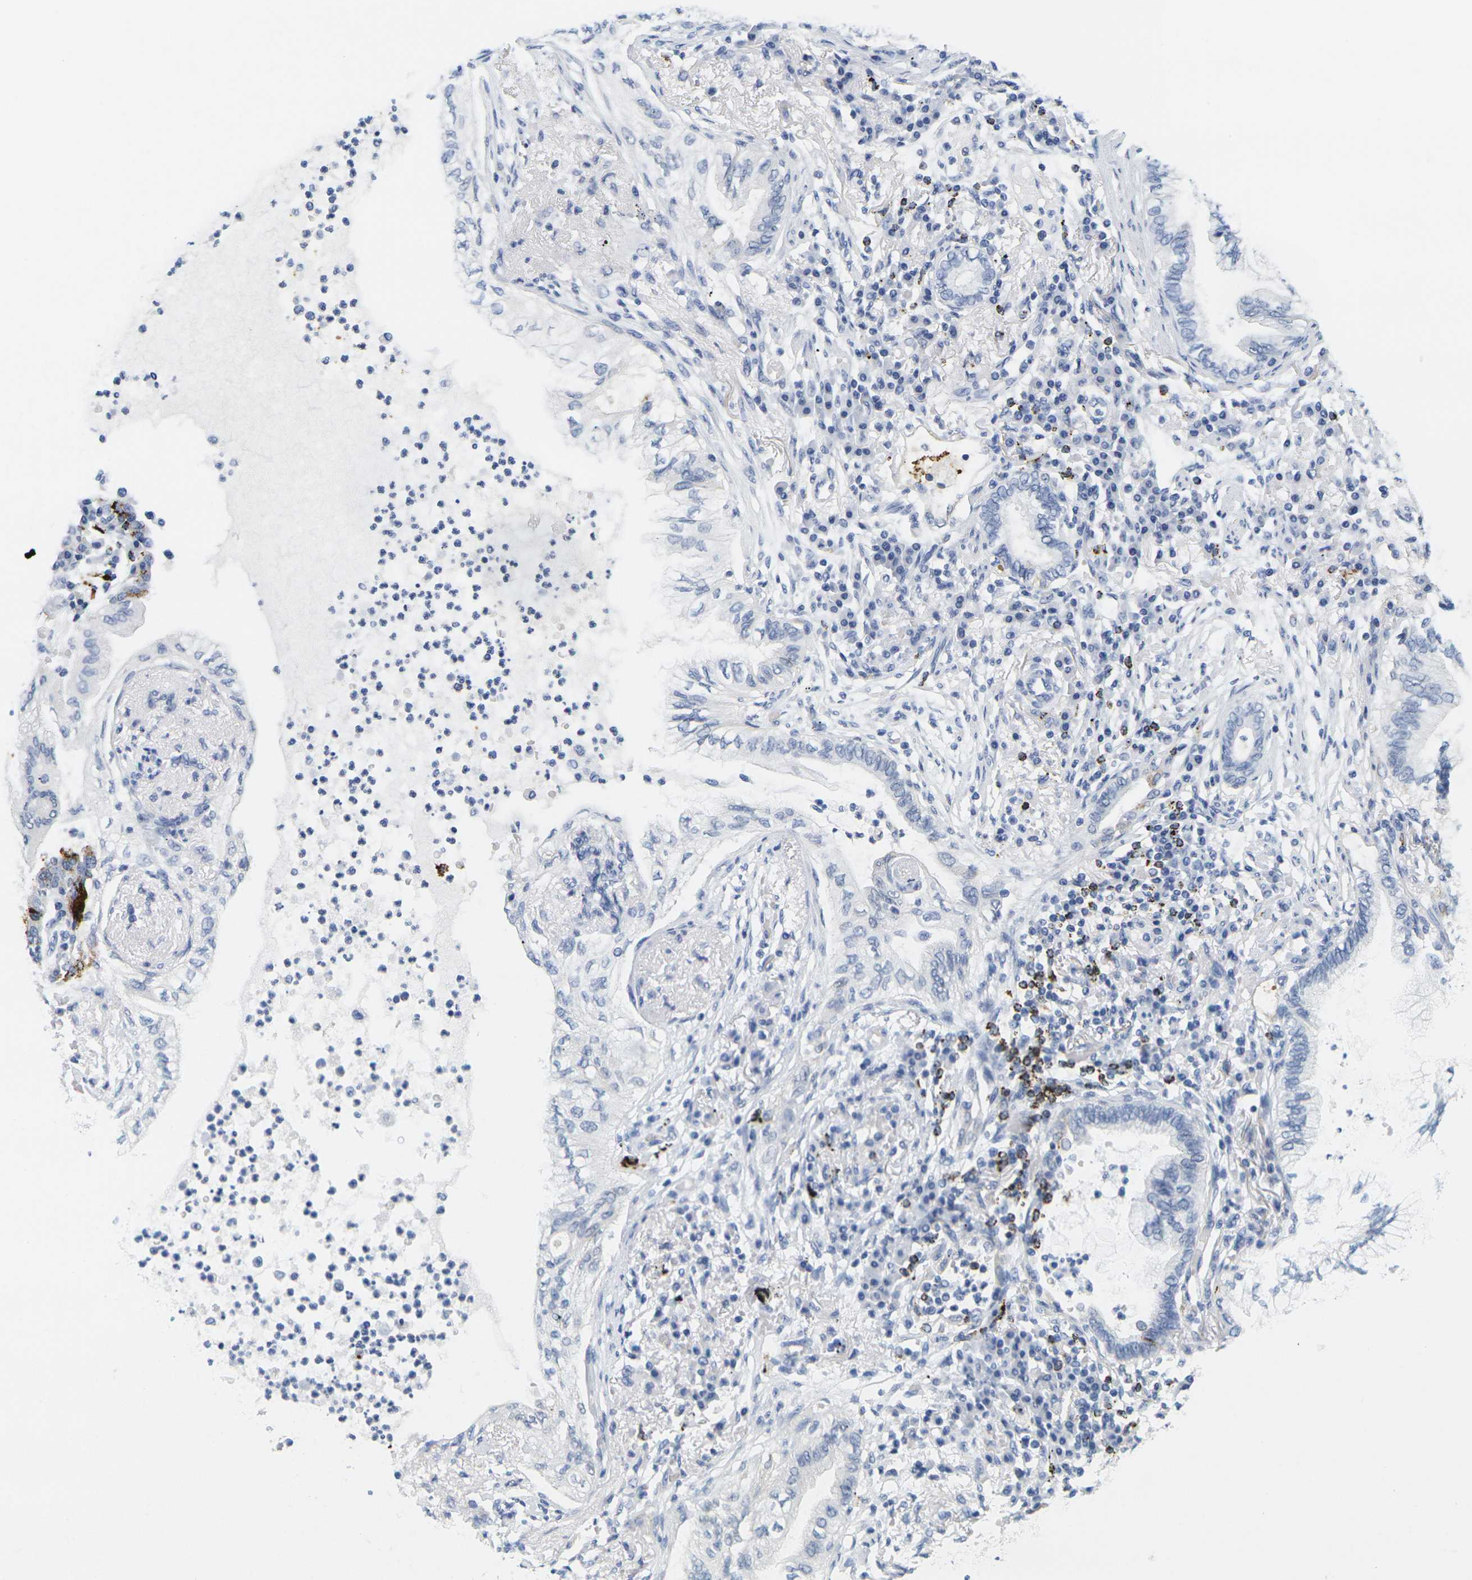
{"staining": {"intensity": "negative", "quantity": "none", "location": "none"}, "tissue": "lung cancer", "cell_type": "Tumor cells", "image_type": "cancer", "snomed": [{"axis": "morphology", "description": "Normal tissue, NOS"}, {"axis": "morphology", "description": "Adenocarcinoma, NOS"}, {"axis": "topography", "description": "Bronchus"}, {"axis": "topography", "description": "Lung"}], "caption": "Tumor cells are negative for protein expression in human lung cancer.", "gene": "HLA-DOB", "patient": {"sex": "female", "age": 70}}